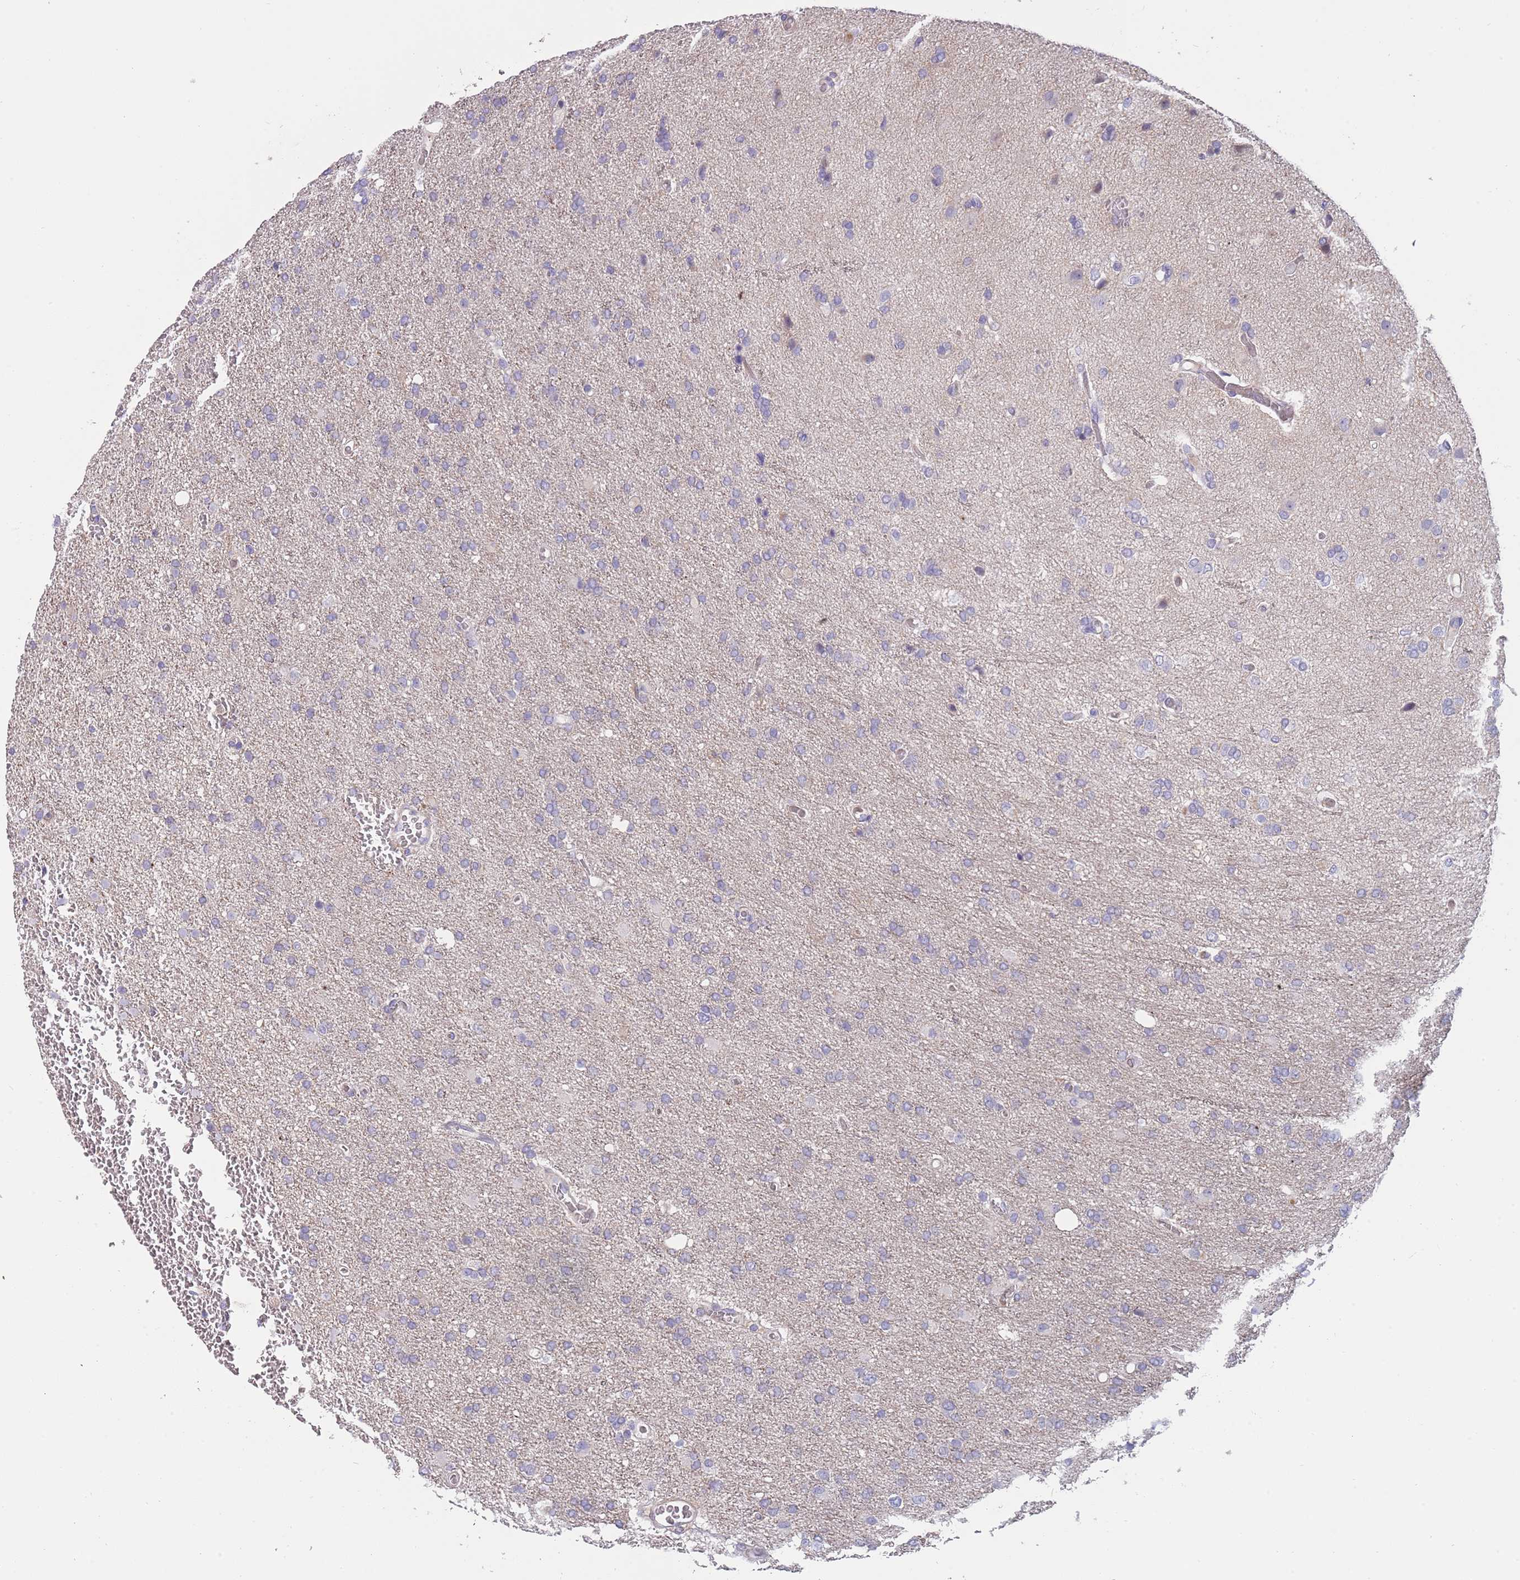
{"staining": {"intensity": "negative", "quantity": "none", "location": "none"}, "tissue": "glioma", "cell_type": "Tumor cells", "image_type": "cancer", "snomed": [{"axis": "morphology", "description": "Glioma, malignant, High grade"}, {"axis": "topography", "description": "Brain"}], "caption": "This is an immunohistochemistry (IHC) photomicrograph of glioma. There is no expression in tumor cells.", "gene": "SUSD1", "patient": {"sex": "female", "age": 74}}